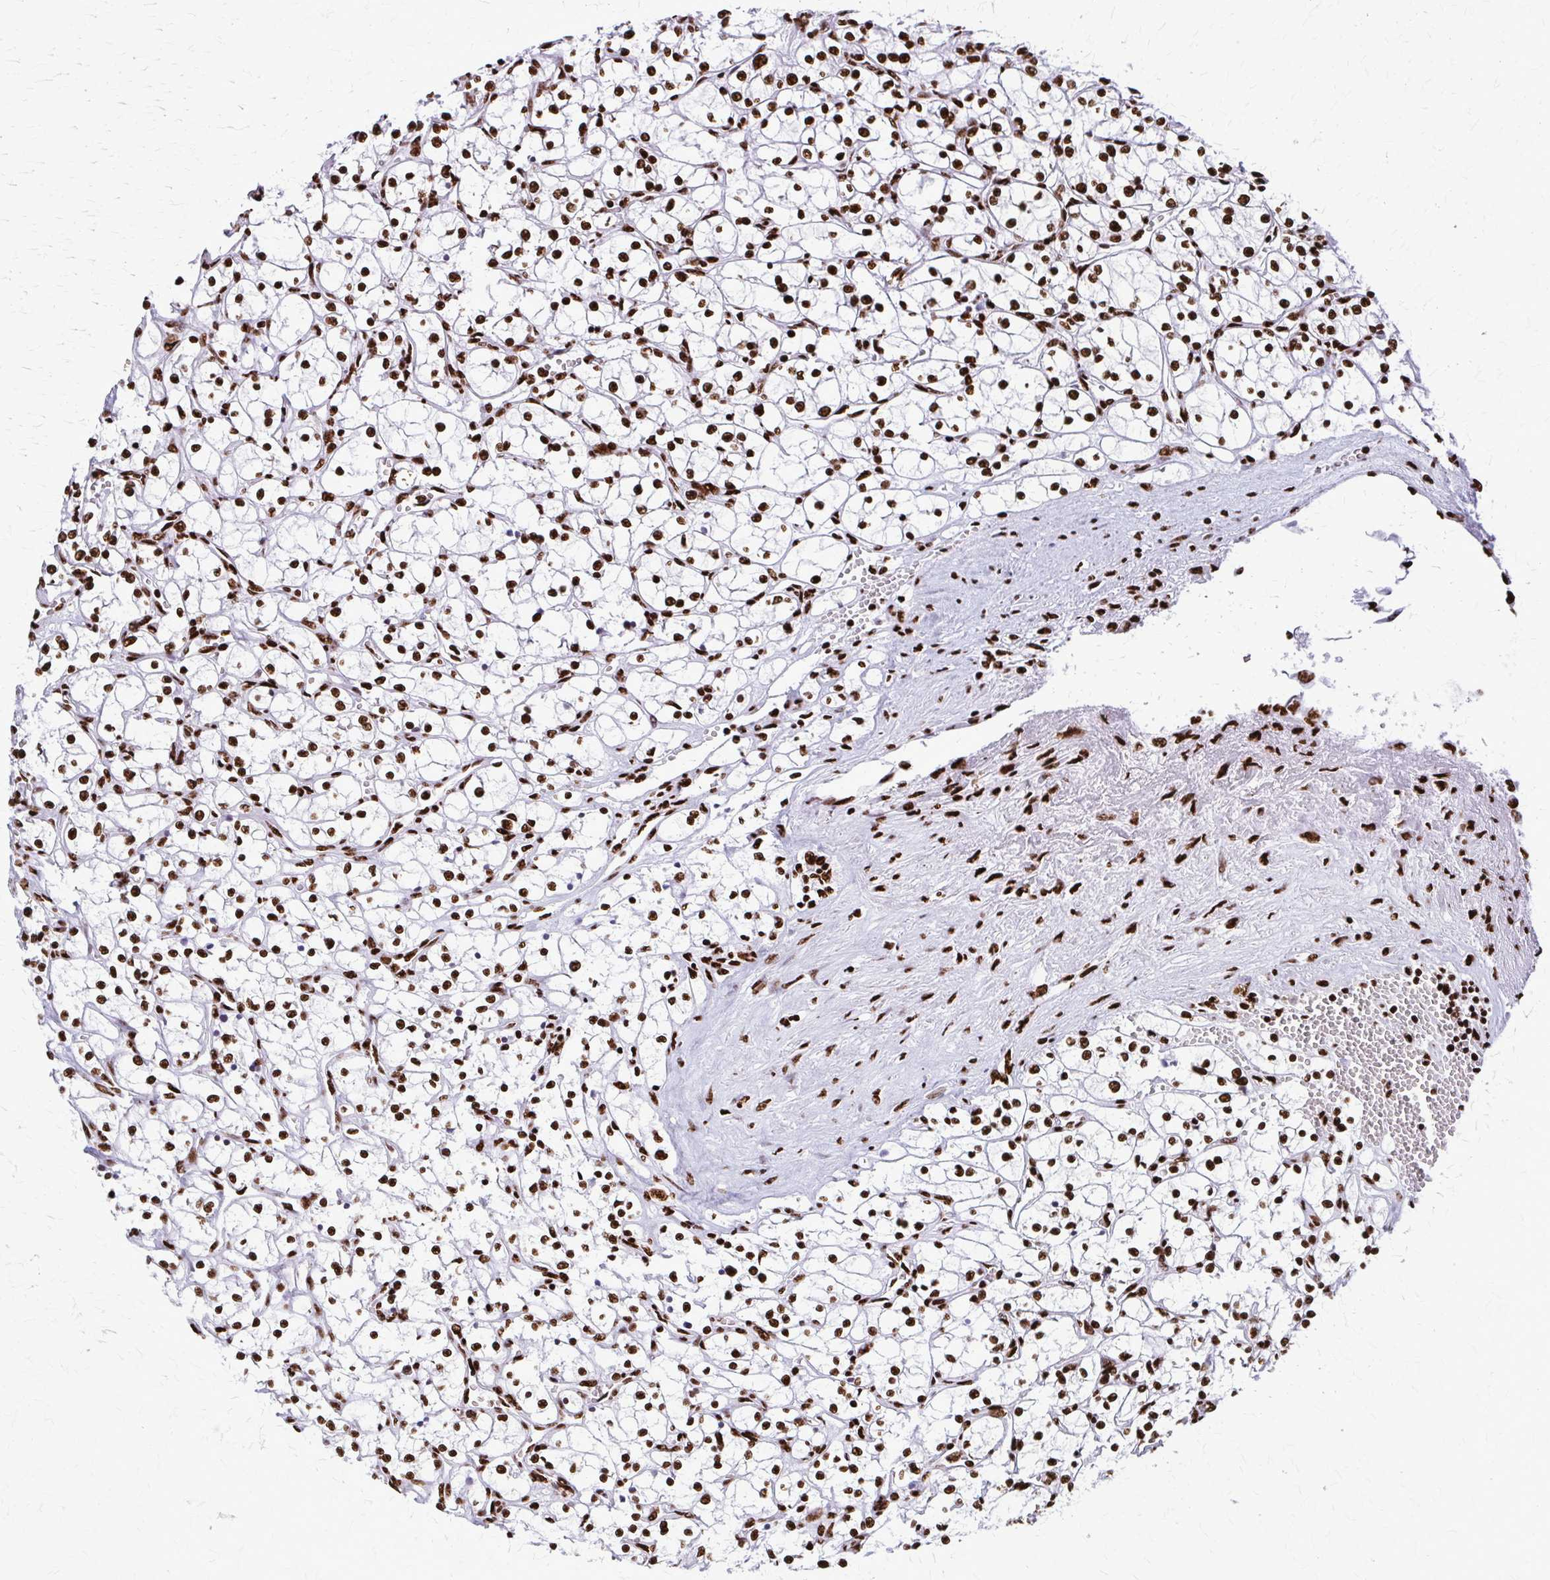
{"staining": {"intensity": "strong", "quantity": ">75%", "location": "nuclear"}, "tissue": "renal cancer", "cell_type": "Tumor cells", "image_type": "cancer", "snomed": [{"axis": "morphology", "description": "Adenocarcinoma, NOS"}, {"axis": "topography", "description": "Kidney"}], "caption": "This is an image of immunohistochemistry (IHC) staining of renal cancer (adenocarcinoma), which shows strong staining in the nuclear of tumor cells.", "gene": "SFPQ", "patient": {"sex": "female", "age": 69}}